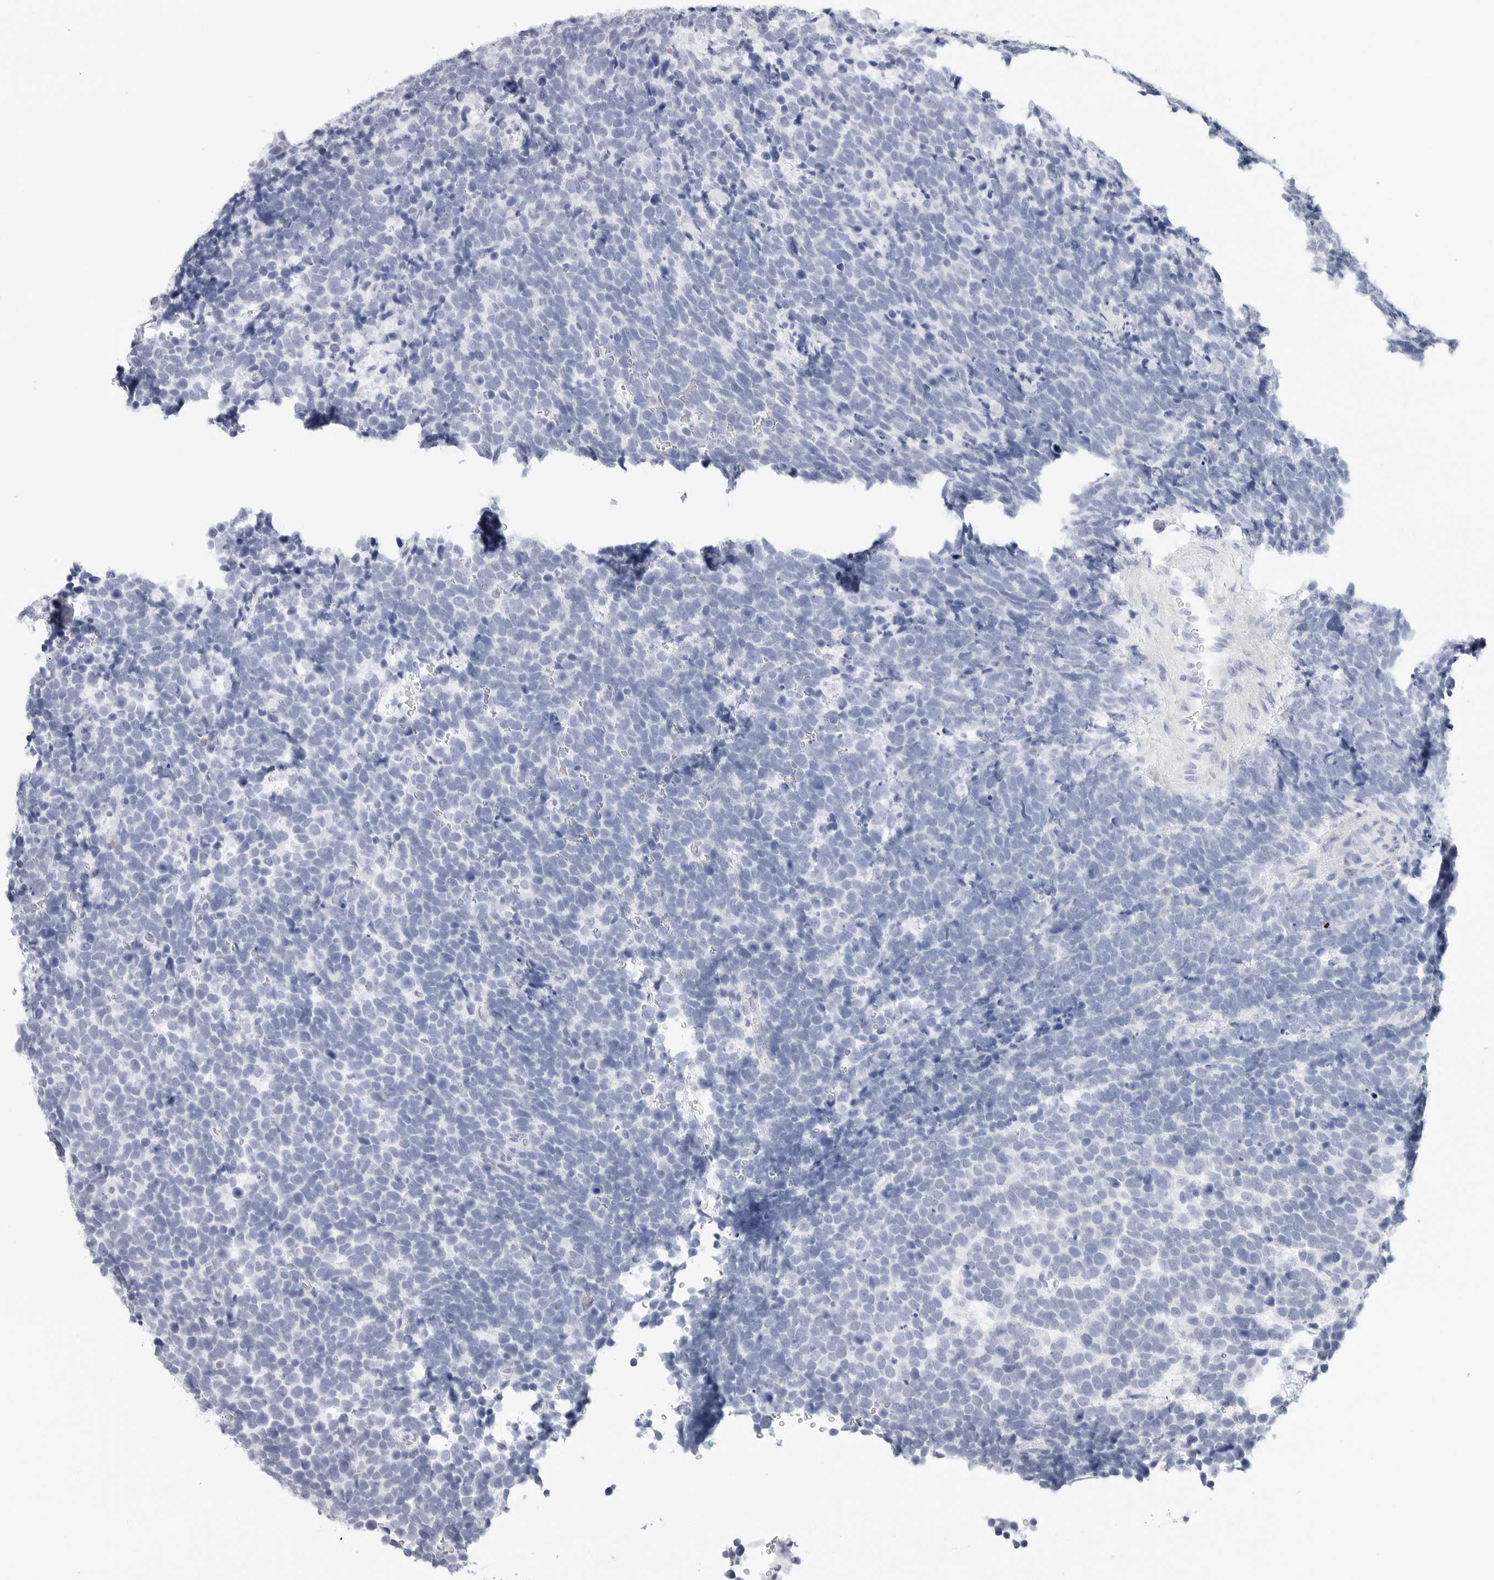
{"staining": {"intensity": "negative", "quantity": "none", "location": "none"}, "tissue": "urothelial cancer", "cell_type": "Tumor cells", "image_type": "cancer", "snomed": [{"axis": "morphology", "description": "Urothelial carcinoma, High grade"}, {"axis": "topography", "description": "Urinary bladder"}], "caption": "Urothelial cancer stained for a protein using immunohistochemistry (IHC) demonstrates no staining tumor cells.", "gene": "SLC9A3R1", "patient": {"sex": "female", "age": 82}}